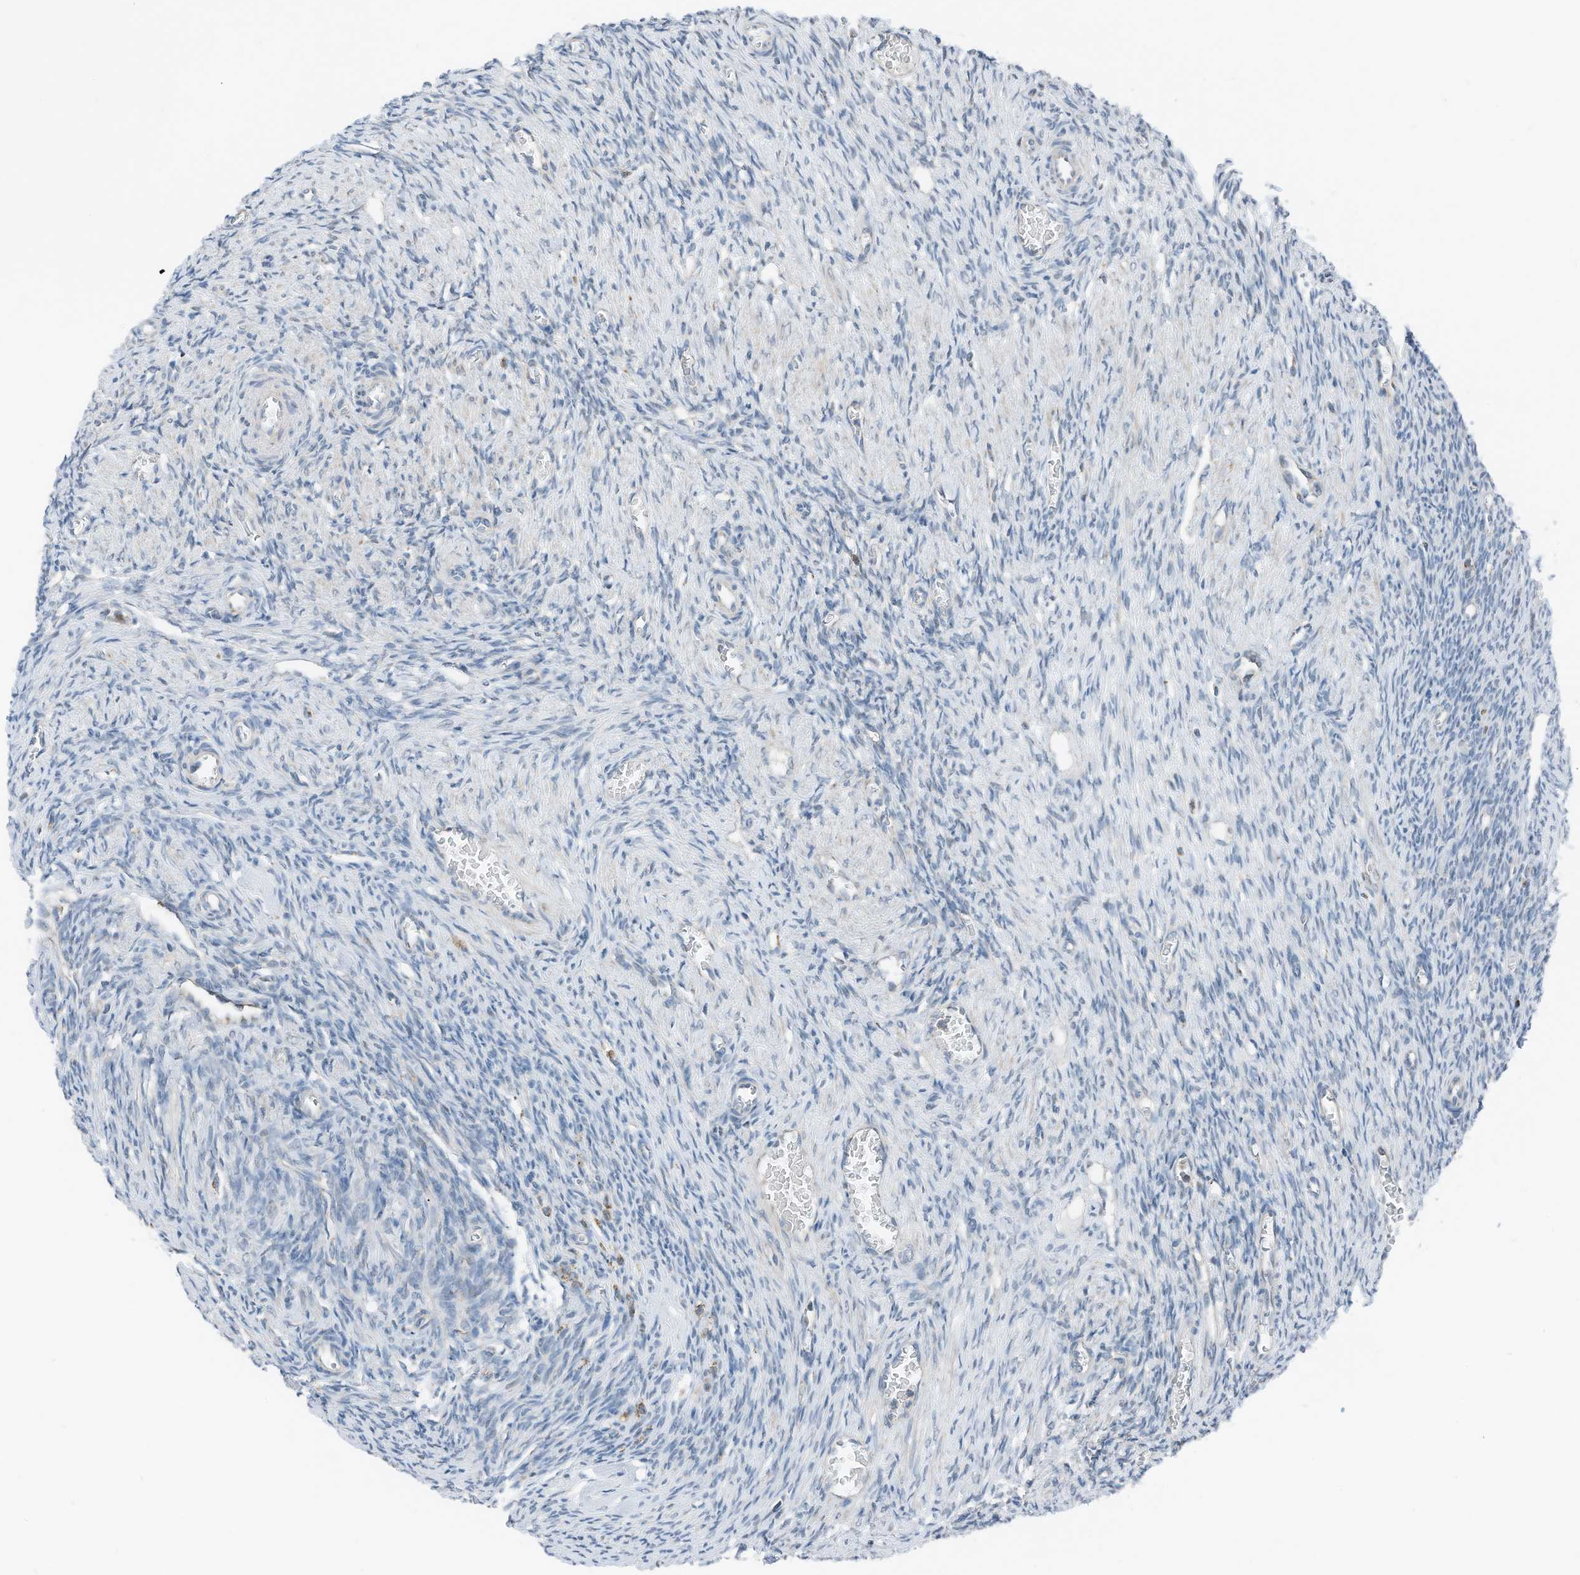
{"staining": {"intensity": "negative", "quantity": "none", "location": "none"}, "tissue": "ovary", "cell_type": "Ovarian stroma cells", "image_type": "normal", "snomed": [{"axis": "morphology", "description": "Normal tissue, NOS"}, {"axis": "topography", "description": "Ovary"}], "caption": "This is an IHC photomicrograph of normal ovary. There is no positivity in ovarian stroma cells.", "gene": "RMND1", "patient": {"sex": "female", "age": 27}}